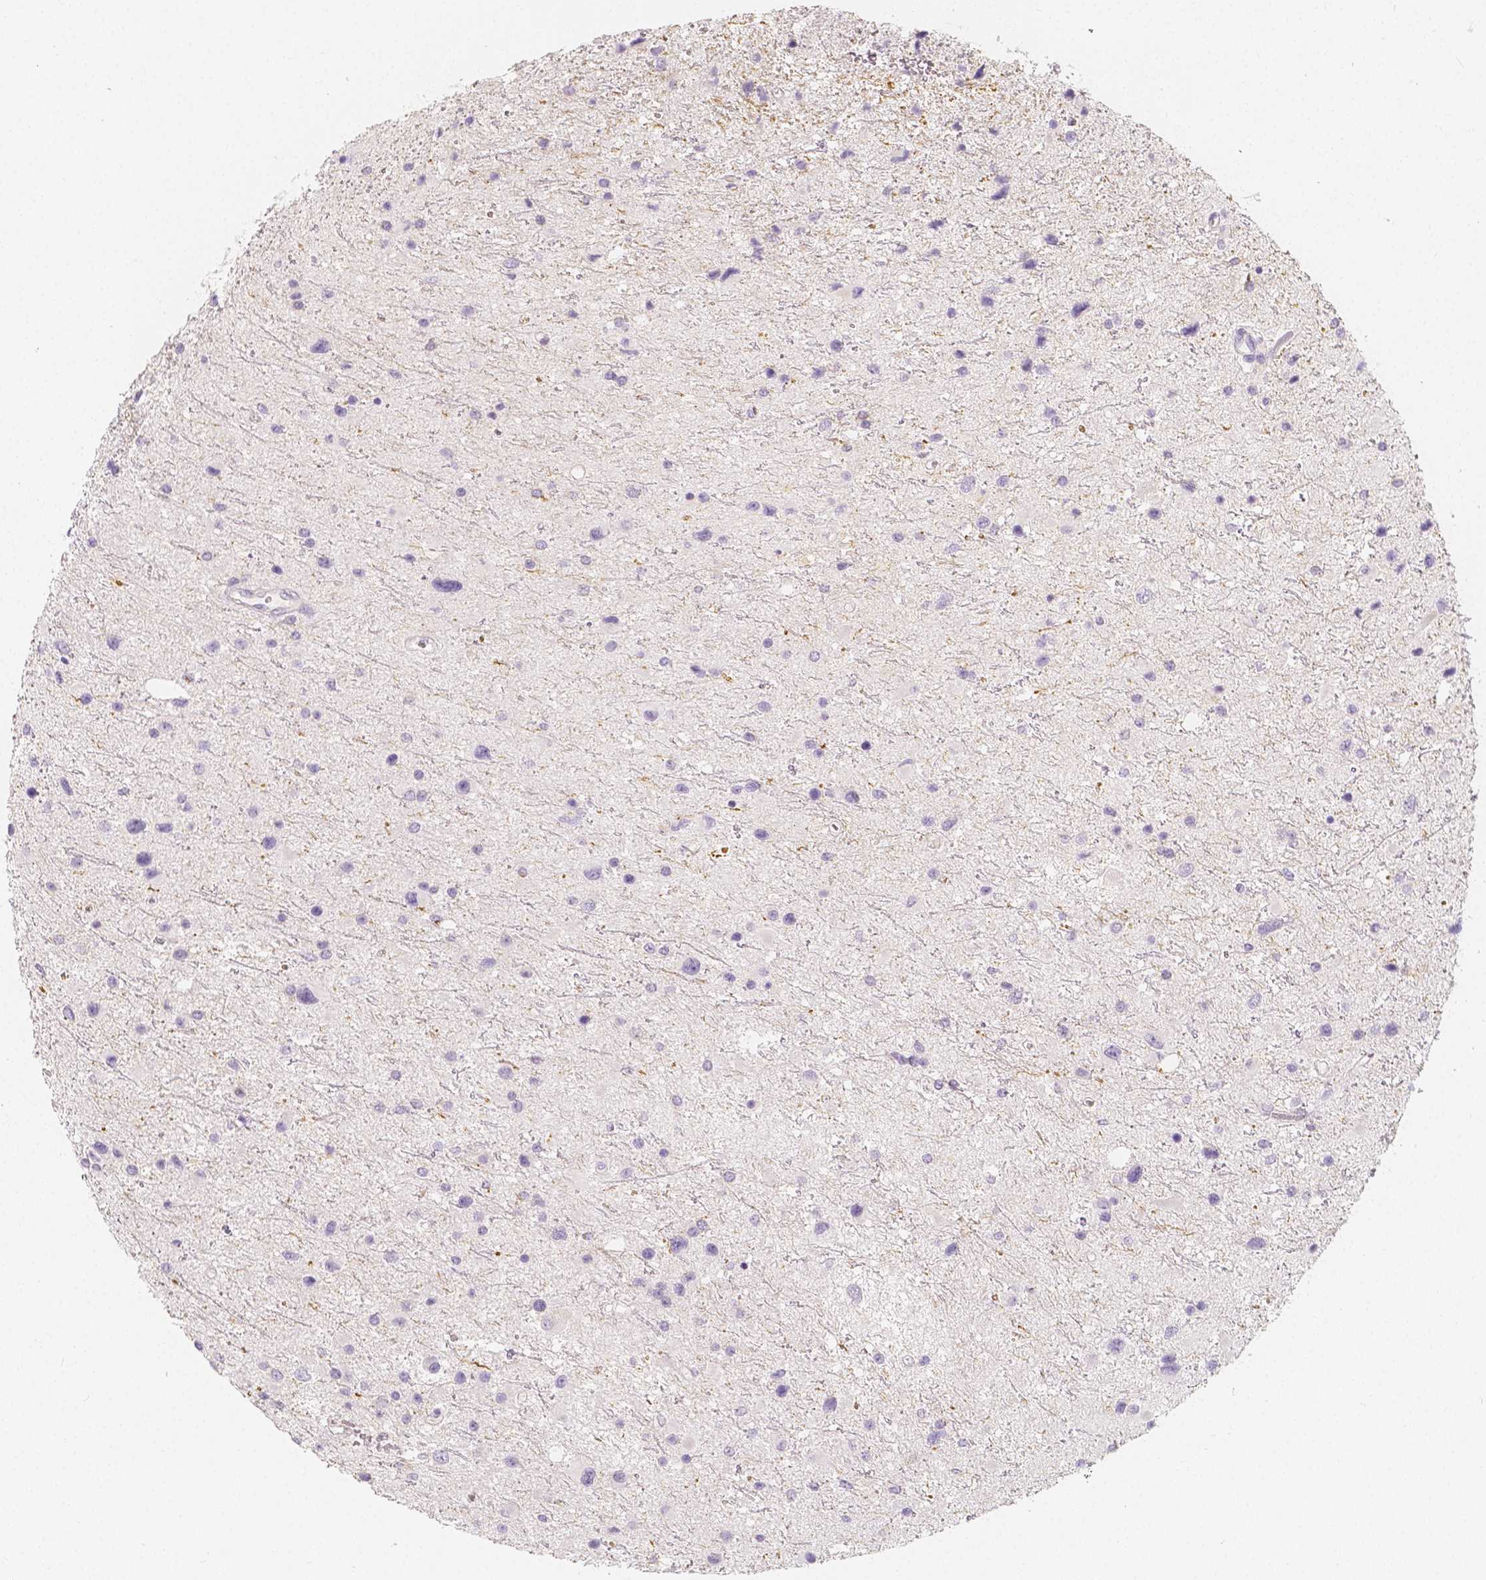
{"staining": {"intensity": "negative", "quantity": "none", "location": "none"}, "tissue": "glioma", "cell_type": "Tumor cells", "image_type": "cancer", "snomed": [{"axis": "morphology", "description": "Glioma, malignant, Low grade"}, {"axis": "topography", "description": "Brain"}], "caption": "Tumor cells show no significant staining in malignant glioma (low-grade).", "gene": "BATF", "patient": {"sex": "female", "age": 32}}